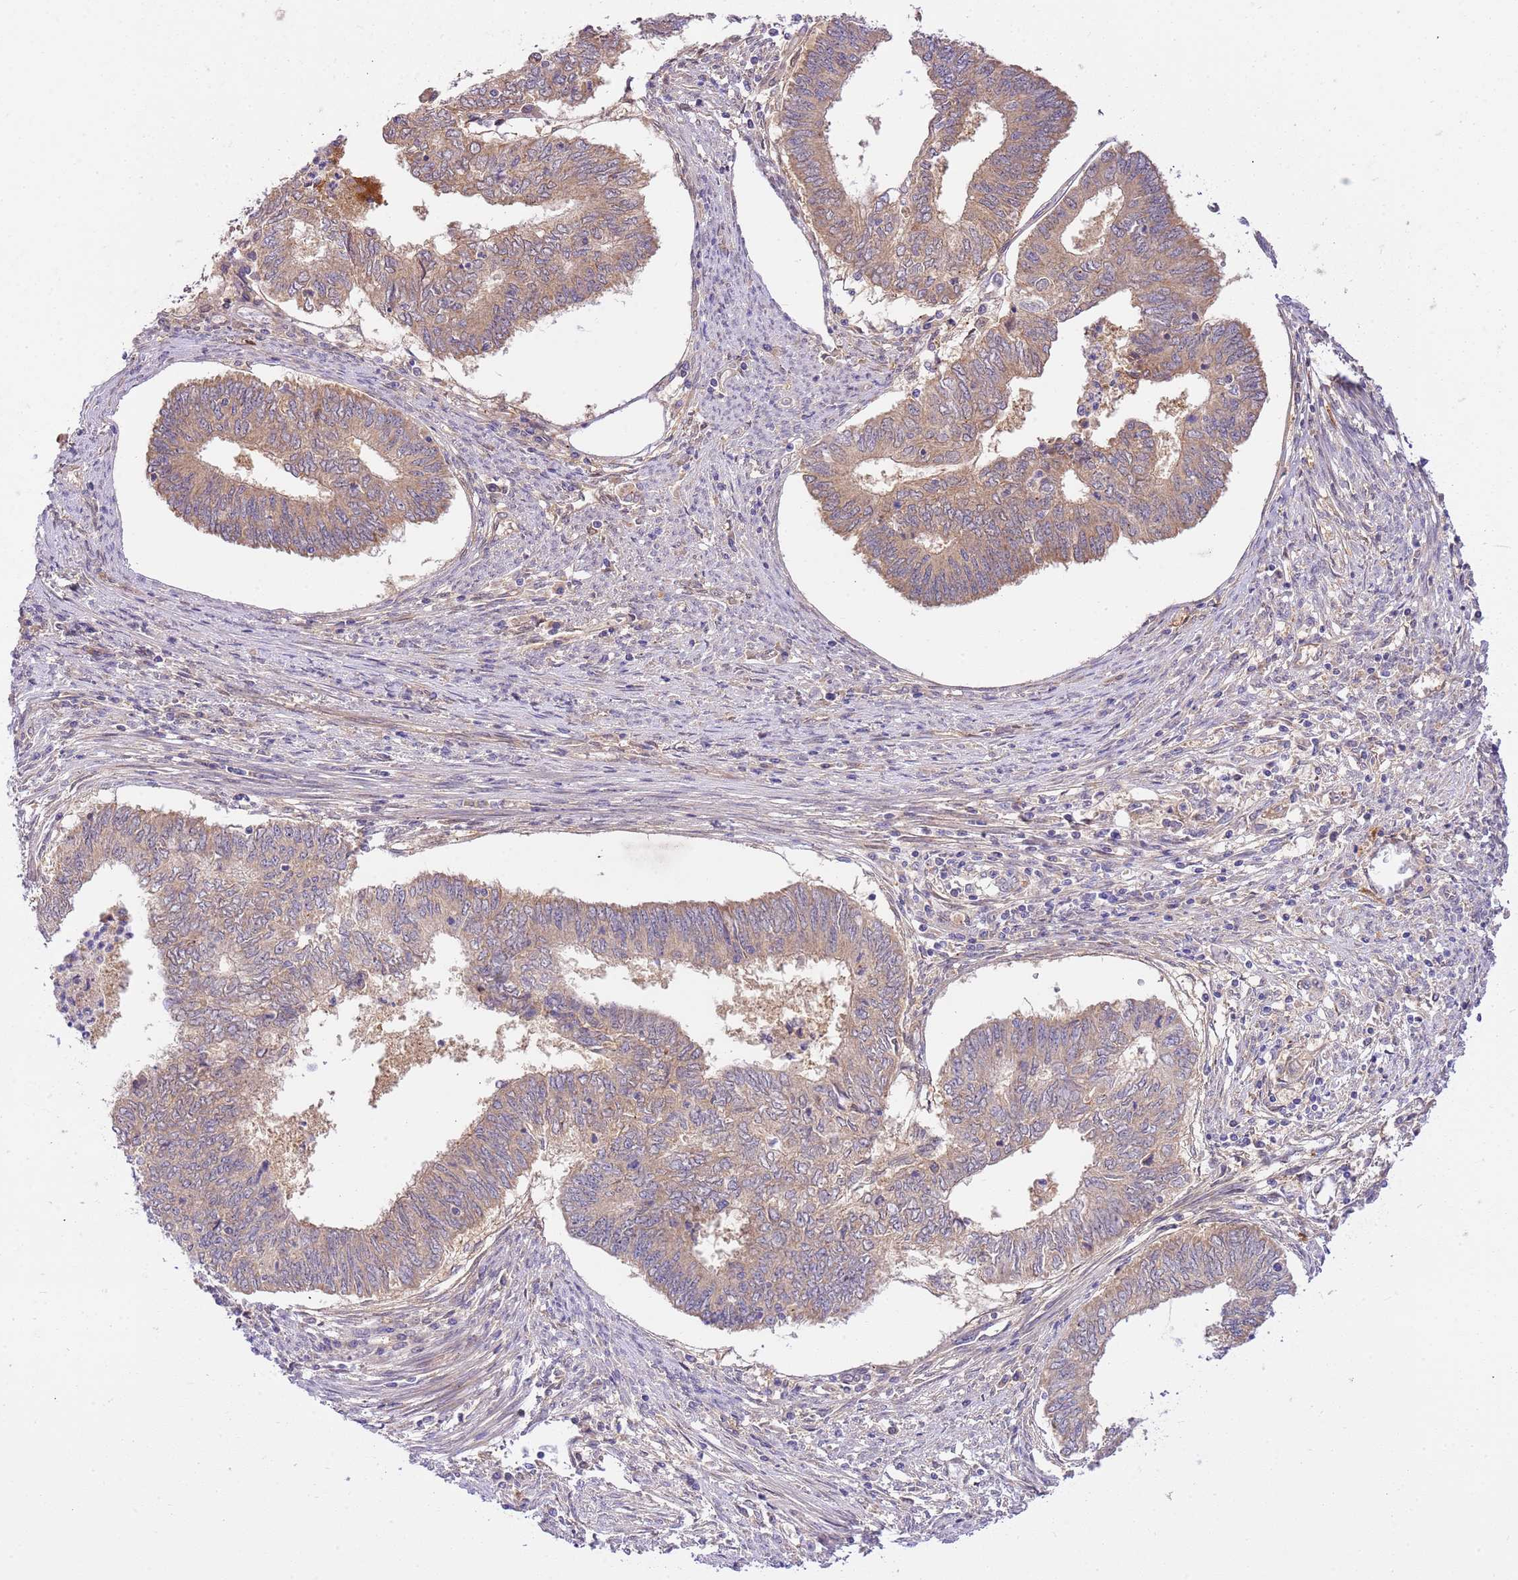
{"staining": {"intensity": "weak", "quantity": ">75%", "location": "cytoplasmic/membranous"}, "tissue": "endometrial cancer", "cell_type": "Tumor cells", "image_type": "cancer", "snomed": [{"axis": "morphology", "description": "Adenocarcinoma, NOS"}, {"axis": "topography", "description": "Endometrium"}], "caption": "Adenocarcinoma (endometrial) stained for a protein shows weak cytoplasmic/membranous positivity in tumor cells.", "gene": "C8G", "patient": {"sex": "female", "age": 68}}